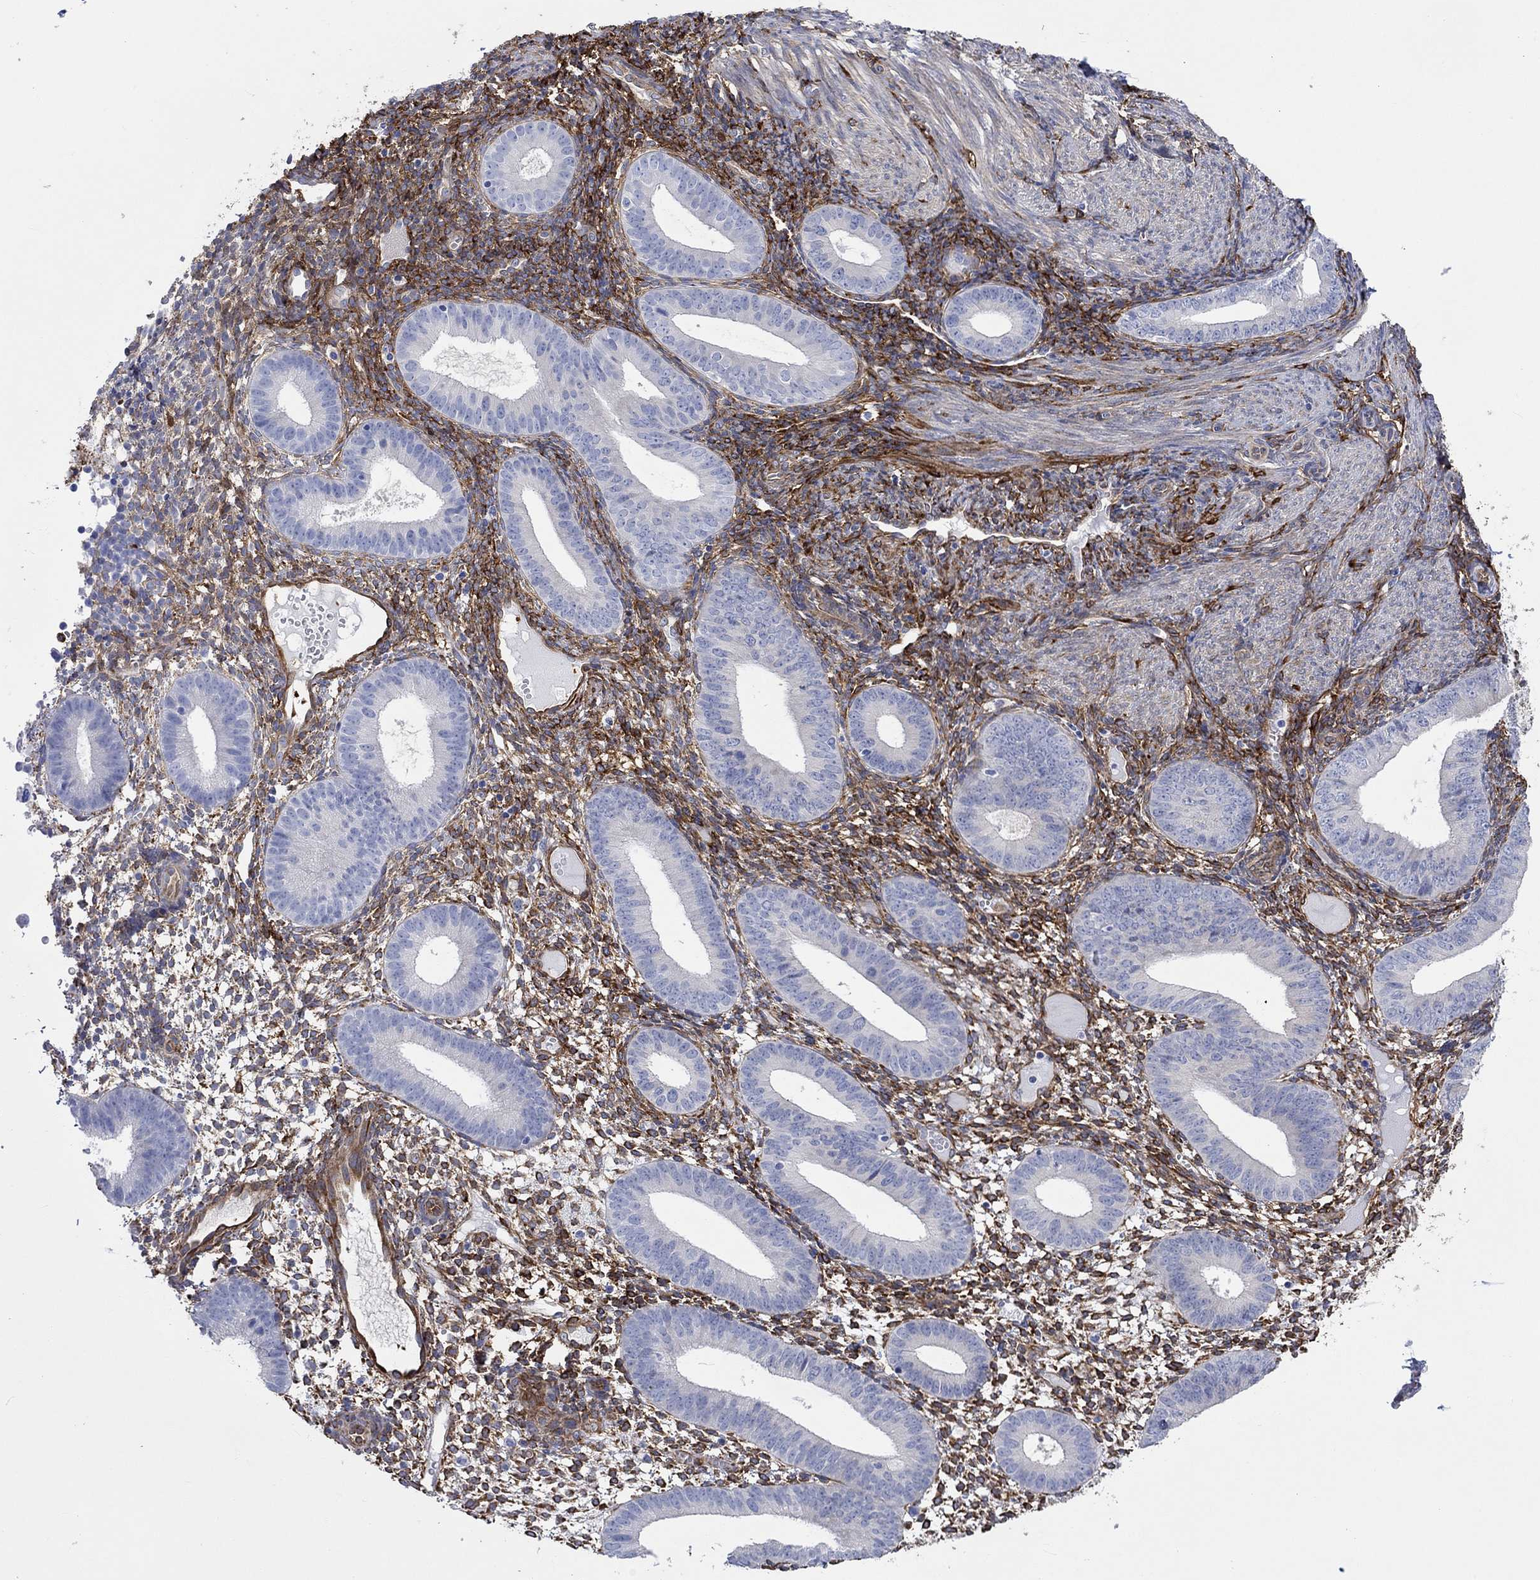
{"staining": {"intensity": "strong", "quantity": "25%-75%", "location": "cytoplasmic/membranous"}, "tissue": "endometrium", "cell_type": "Cells in endometrial stroma", "image_type": "normal", "snomed": [{"axis": "morphology", "description": "Normal tissue, NOS"}, {"axis": "topography", "description": "Endometrium"}], "caption": "Immunohistochemical staining of normal endometrium demonstrates strong cytoplasmic/membranous protein staining in about 25%-75% of cells in endometrial stroma. Using DAB (3,3'-diaminobenzidine) (brown) and hematoxylin (blue) stains, captured at high magnification using brightfield microscopy.", "gene": "TGM2", "patient": {"sex": "female", "age": 39}}